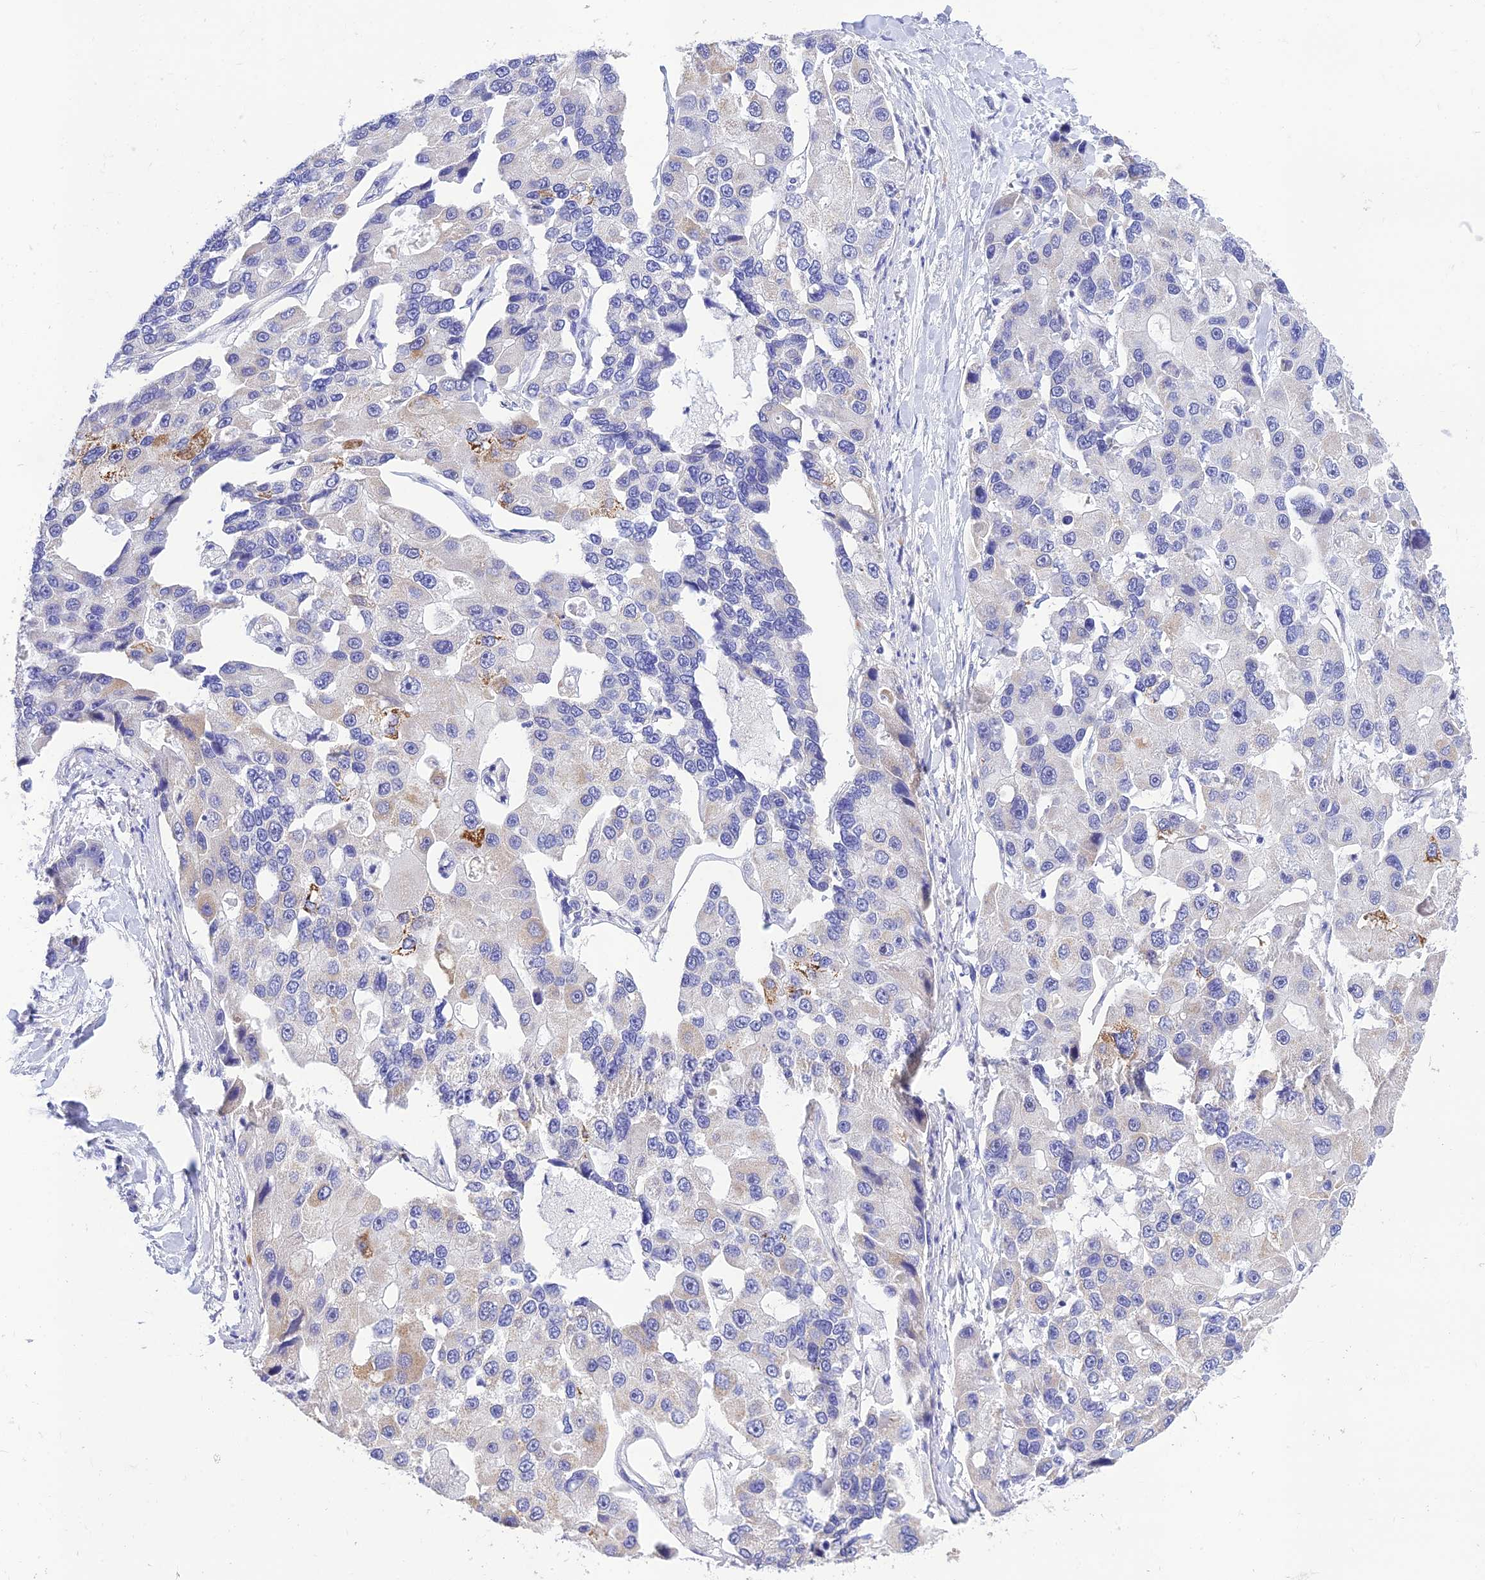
{"staining": {"intensity": "moderate", "quantity": "<25%", "location": "cytoplasmic/membranous"}, "tissue": "lung cancer", "cell_type": "Tumor cells", "image_type": "cancer", "snomed": [{"axis": "morphology", "description": "Adenocarcinoma, NOS"}, {"axis": "topography", "description": "Lung"}], "caption": "Human lung adenocarcinoma stained with a brown dye reveals moderate cytoplasmic/membranous positive expression in approximately <25% of tumor cells.", "gene": "MS4A5", "patient": {"sex": "female", "age": 54}}